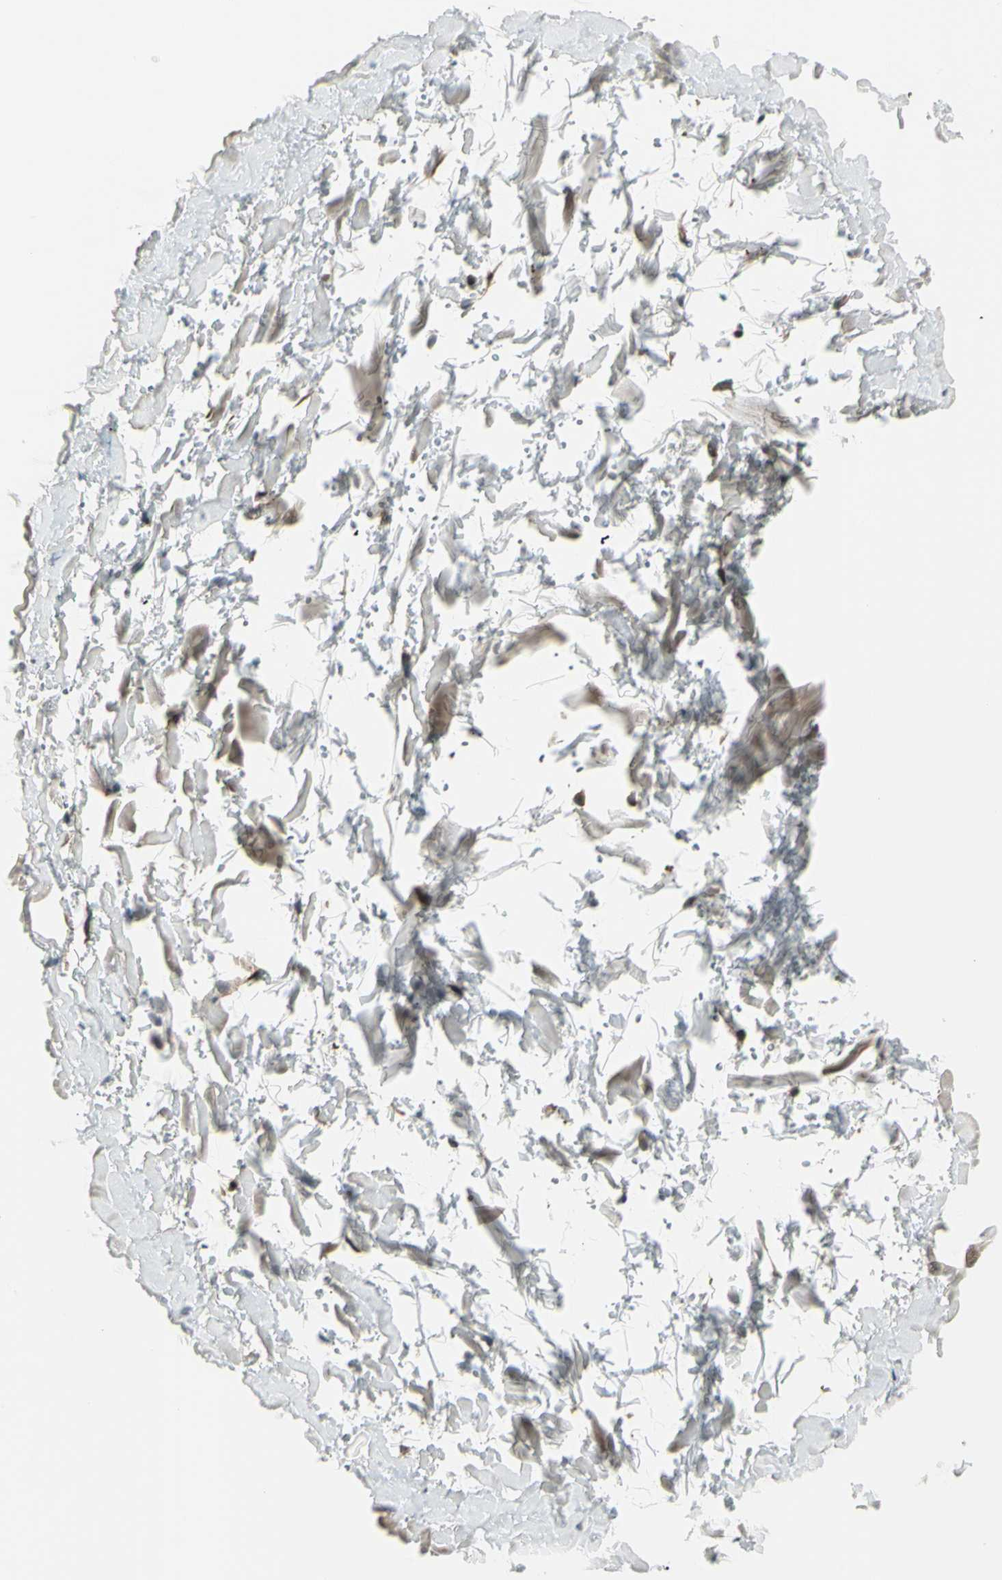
{"staining": {"intensity": "moderate", "quantity": ">75%", "location": "cytoplasmic/membranous"}, "tissue": "adipose tissue", "cell_type": "Adipocytes", "image_type": "normal", "snomed": [{"axis": "morphology", "description": "Normal tissue, NOS"}, {"axis": "topography", "description": "Soft tissue"}], "caption": "Brown immunohistochemical staining in normal human adipose tissue displays moderate cytoplasmic/membranous expression in about >75% of adipocytes. The staining is performed using DAB (3,3'-diaminobenzidine) brown chromogen to label protein expression. The nuclei are counter-stained blue using hematoxylin.", "gene": "OSTM1", "patient": {"sex": "male", "age": 72}}